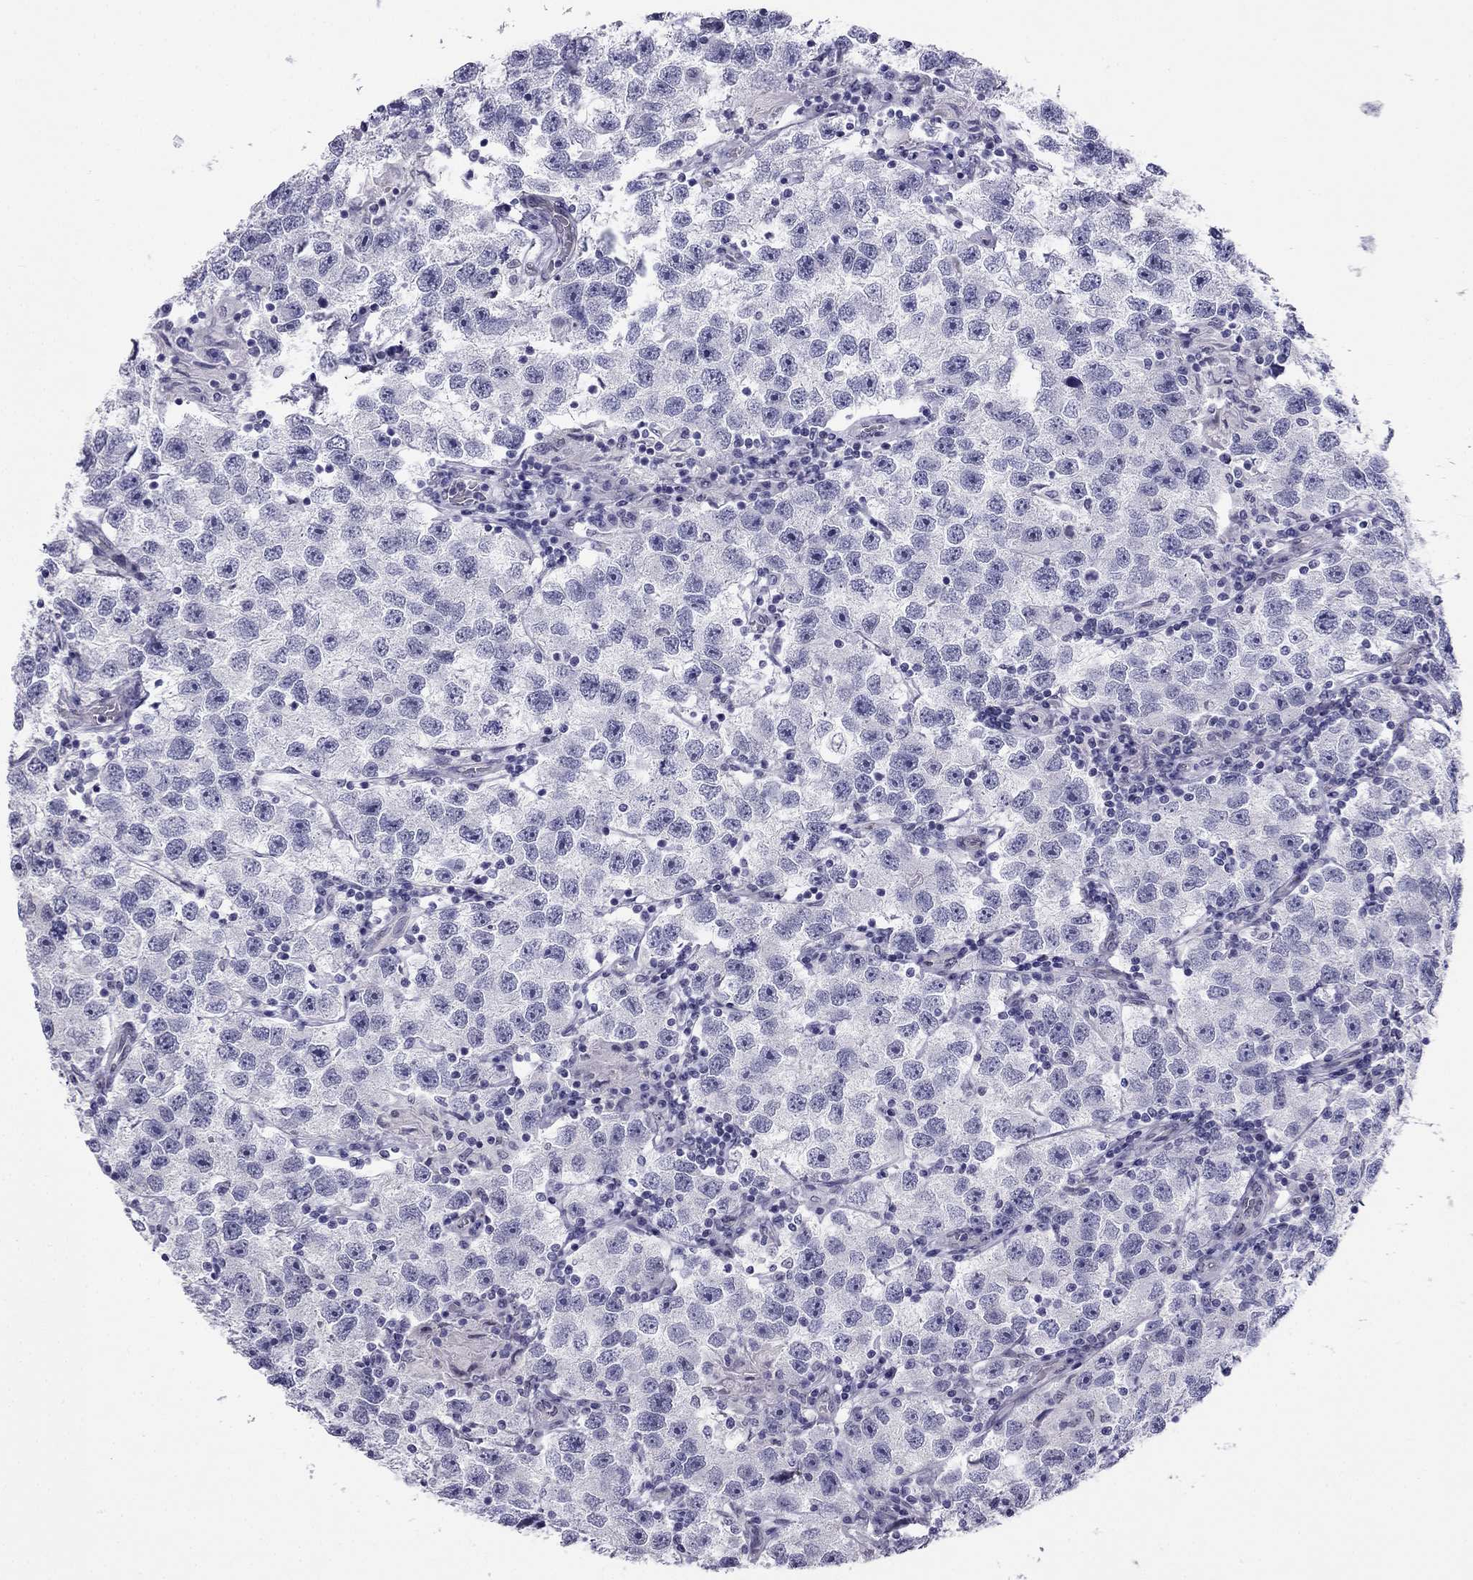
{"staining": {"intensity": "negative", "quantity": "none", "location": "none"}, "tissue": "testis cancer", "cell_type": "Tumor cells", "image_type": "cancer", "snomed": [{"axis": "morphology", "description": "Seminoma, NOS"}, {"axis": "topography", "description": "Testis"}], "caption": "Human testis seminoma stained for a protein using immunohistochemistry shows no positivity in tumor cells.", "gene": "CROCC2", "patient": {"sex": "male", "age": 26}}